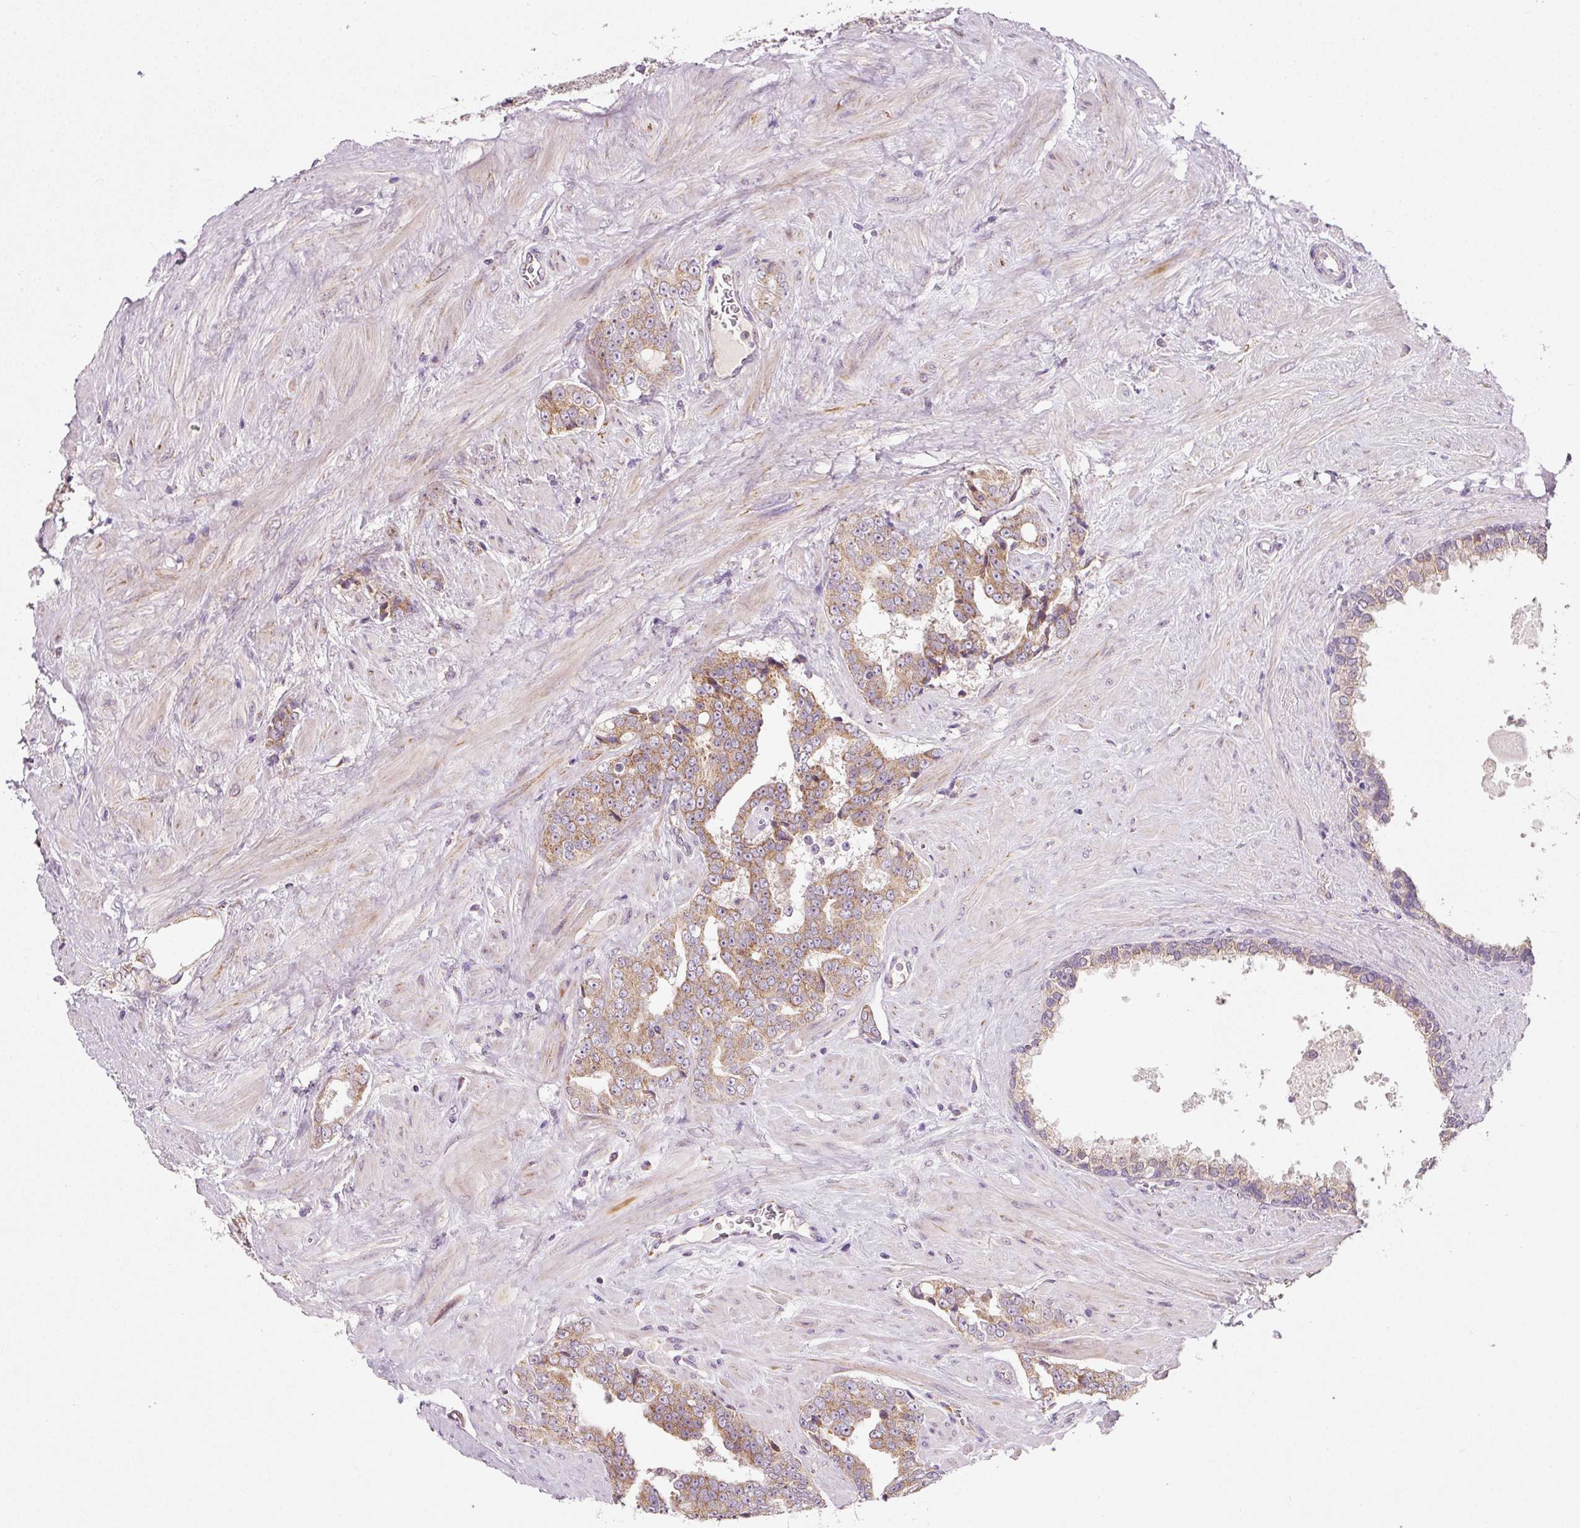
{"staining": {"intensity": "moderate", "quantity": ">75%", "location": "cytoplasmic/membranous"}, "tissue": "prostate cancer", "cell_type": "Tumor cells", "image_type": "cancer", "snomed": [{"axis": "morphology", "description": "Adenocarcinoma, High grade"}, {"axis": "topography", "description": "Prostate"}], "caption": "IHC of adenocarcinoma (high-grade) (prostate) reveals medium levels of moderate cytoplasmic/membranous positivity in approximately >75% of tumor cells.", "gene": "FAM78B", "patient": {"sex": "male", "age": 67}}